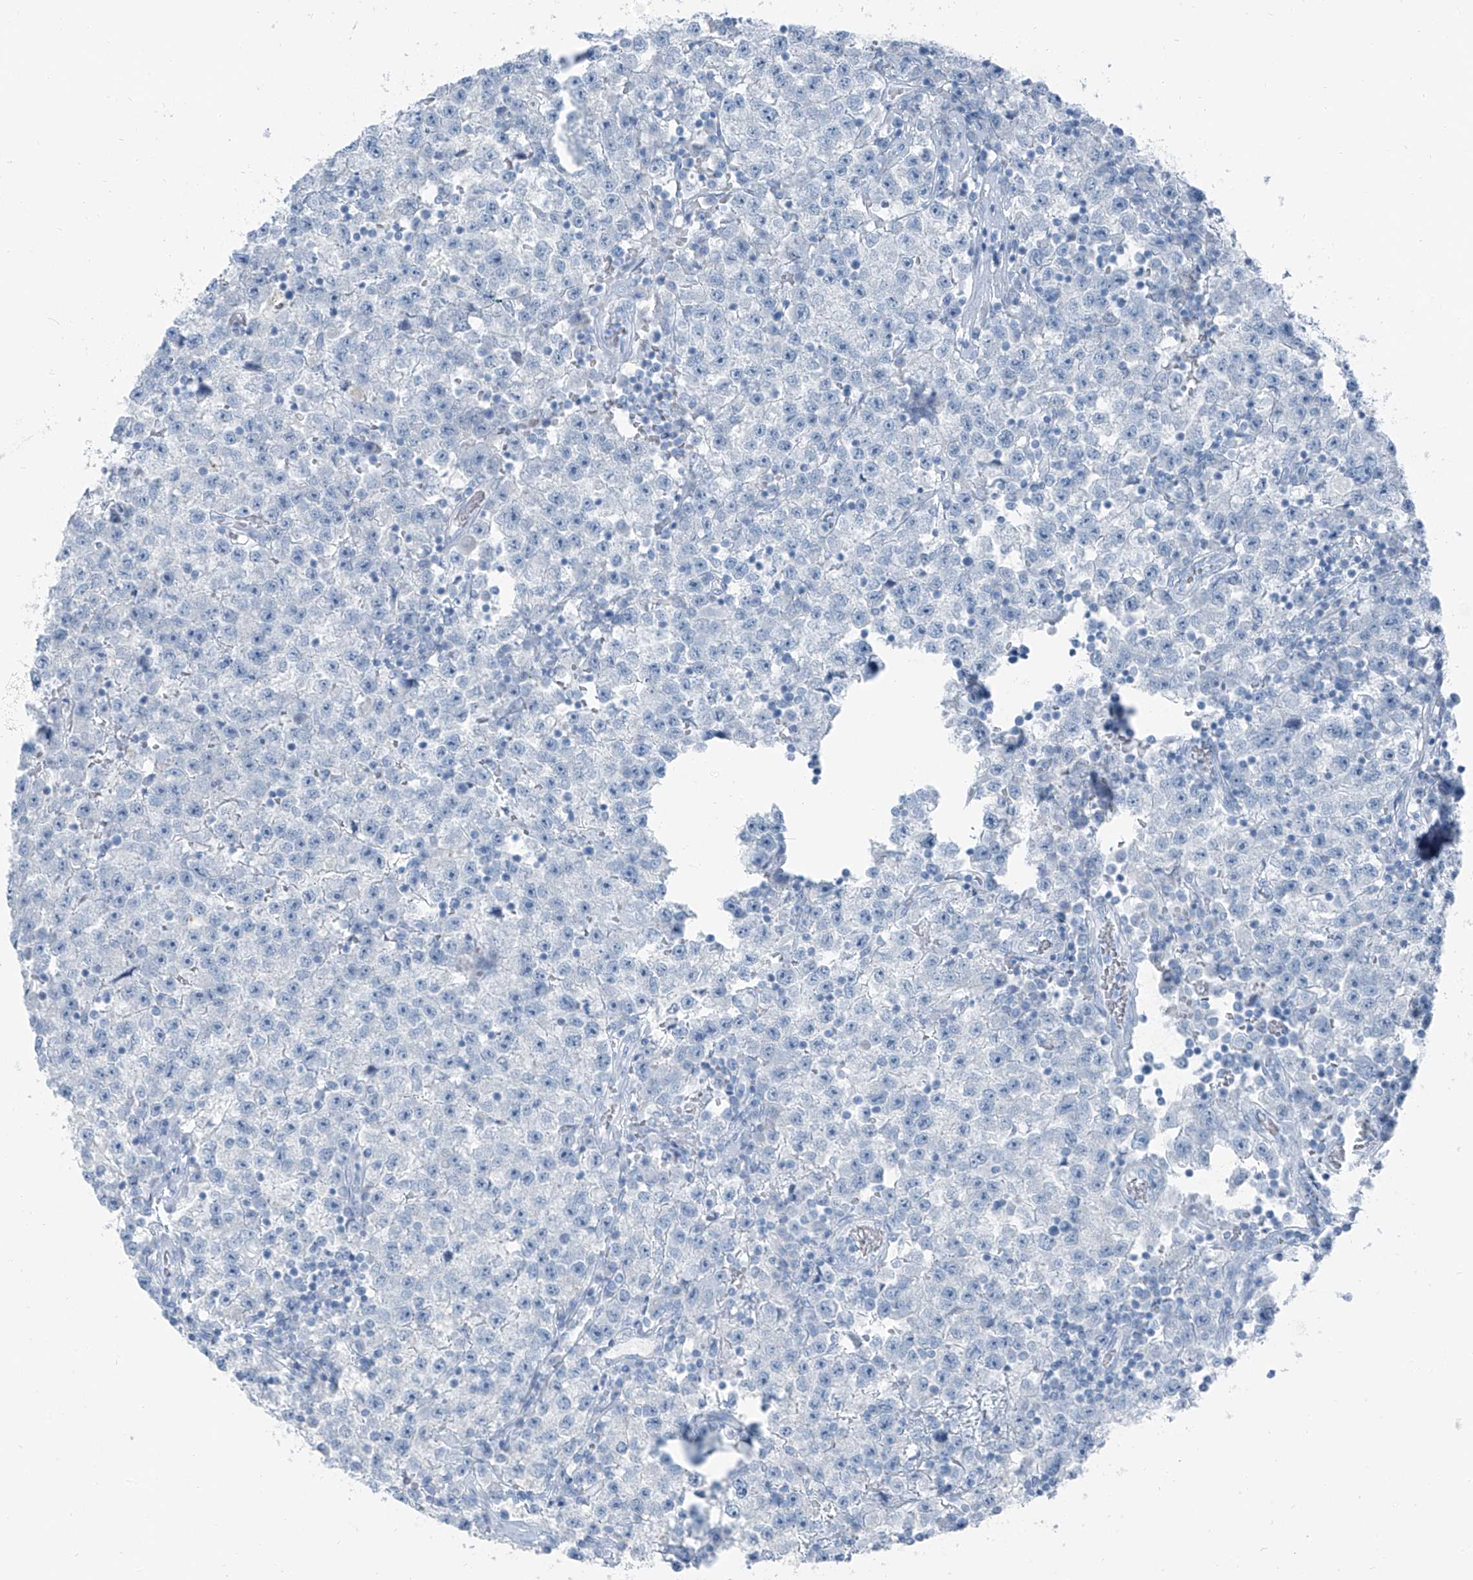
{"staining": {"intensity": "negative", "quantity": "none", "location": "none"}, "tissue": "testis cancer", "cell_type": "Tumor cells", "image_type": "cancer", "snomed": [{"axis": "morphology", "description": "Seminoma, NOS"}, {"axis": "topography", "description": "Testis"}], "caption": "Micrograph shows no protein positivity in tumor cells of seminoma (testis) tissue.", "gene": "RGN", "patient": {"sex": "male", "age": 22}}